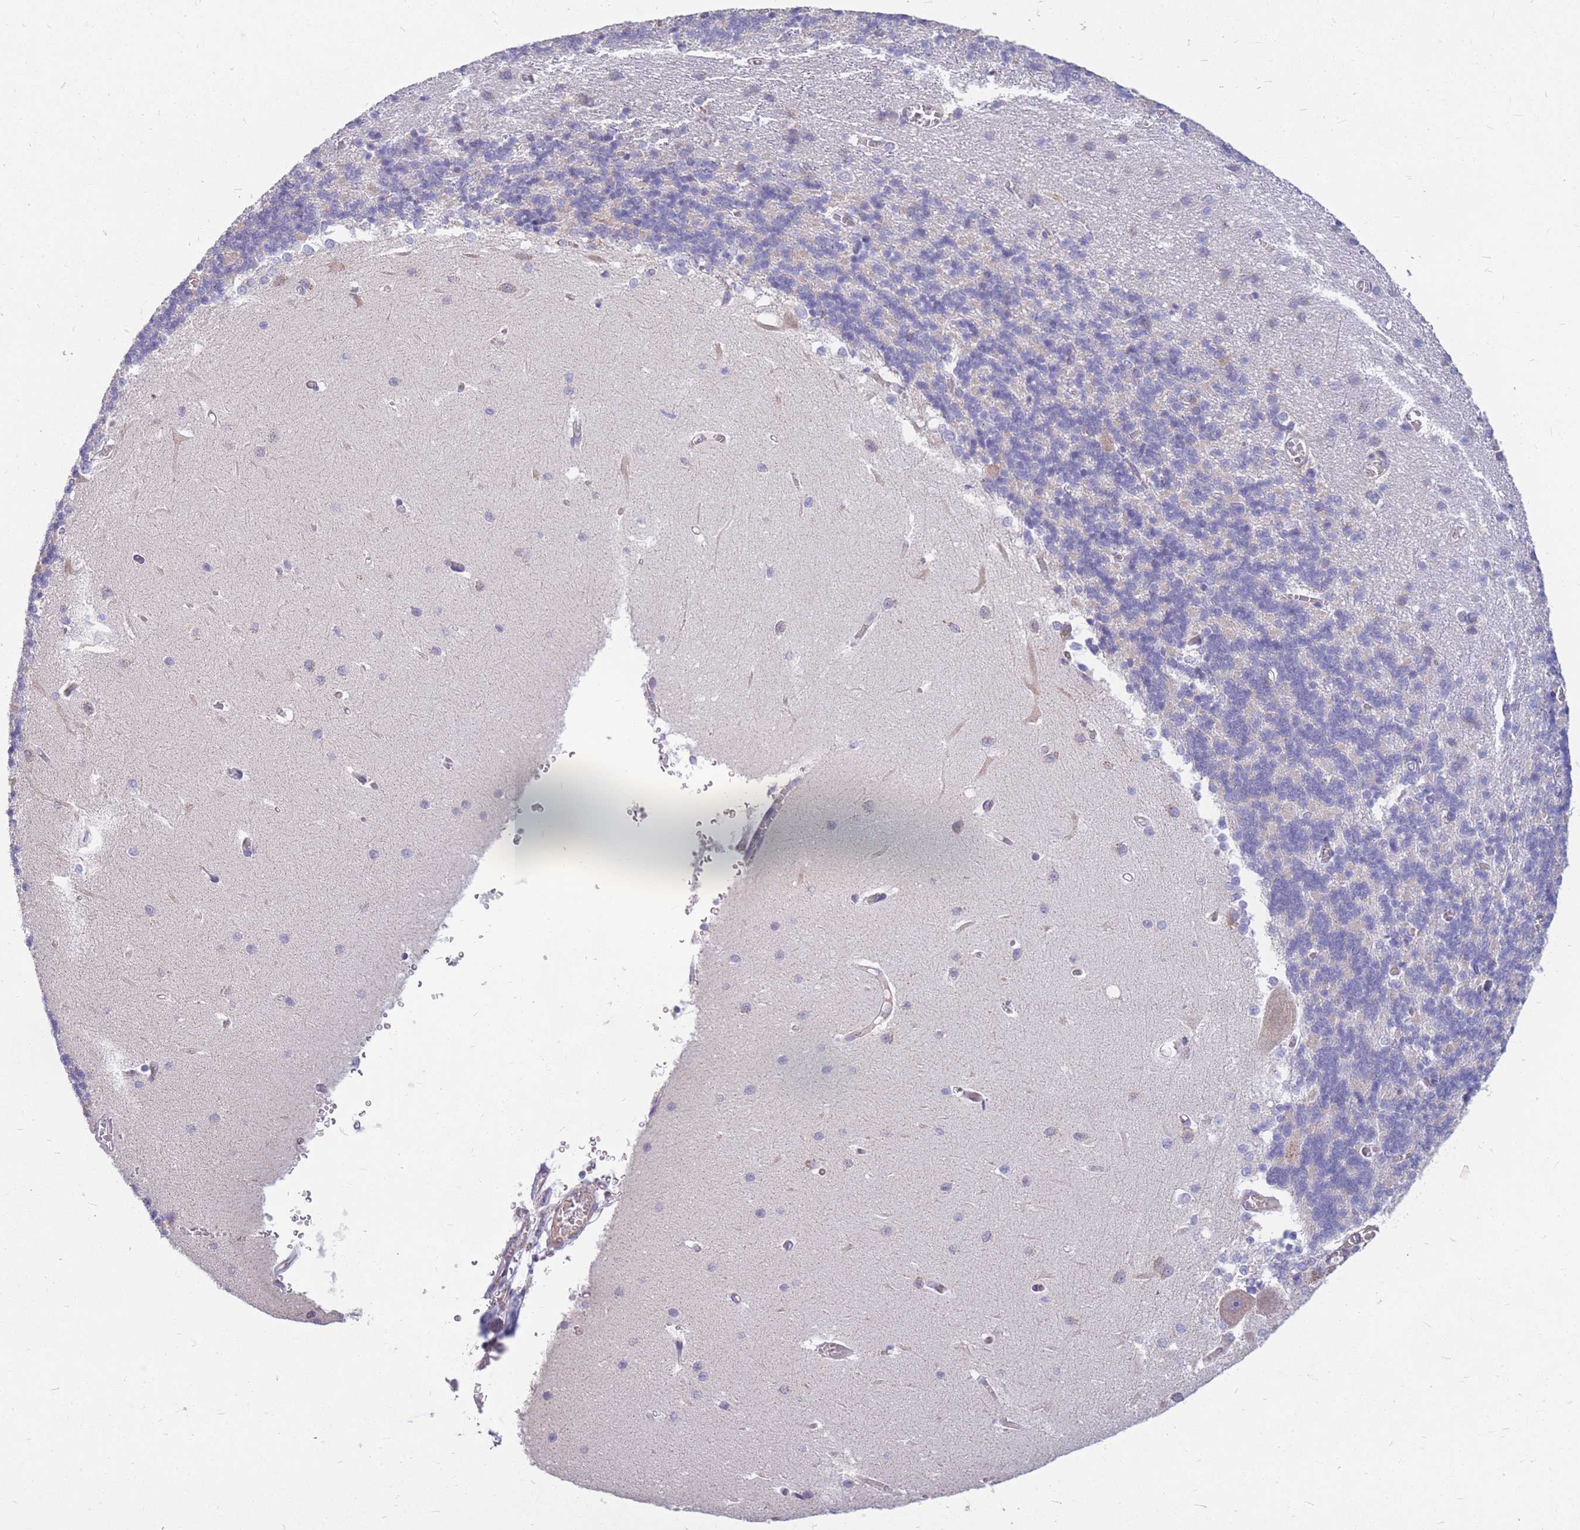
{"staining": {"intensity": "negative", "quantity": "none", "location": "none"}, "tissue": "cerebellum", "cell_type": "Cells in granular layer", "image_type": "normal", "snomed": [{"axis": "morphology", "description": "Normal tissue, NOS"}, {"axis": "topography", "description": "Cerebellum"}], "caption": "Histopathology image shows no significant protein positivity in cells in granular layer of normal cerebellum. (DAB (3,3'-diaminobenzidine) immunohistochemistry with hematoxylin counter stain).", "gene": "MRPS9", "patient": {"sex": "male", "age": 37}}